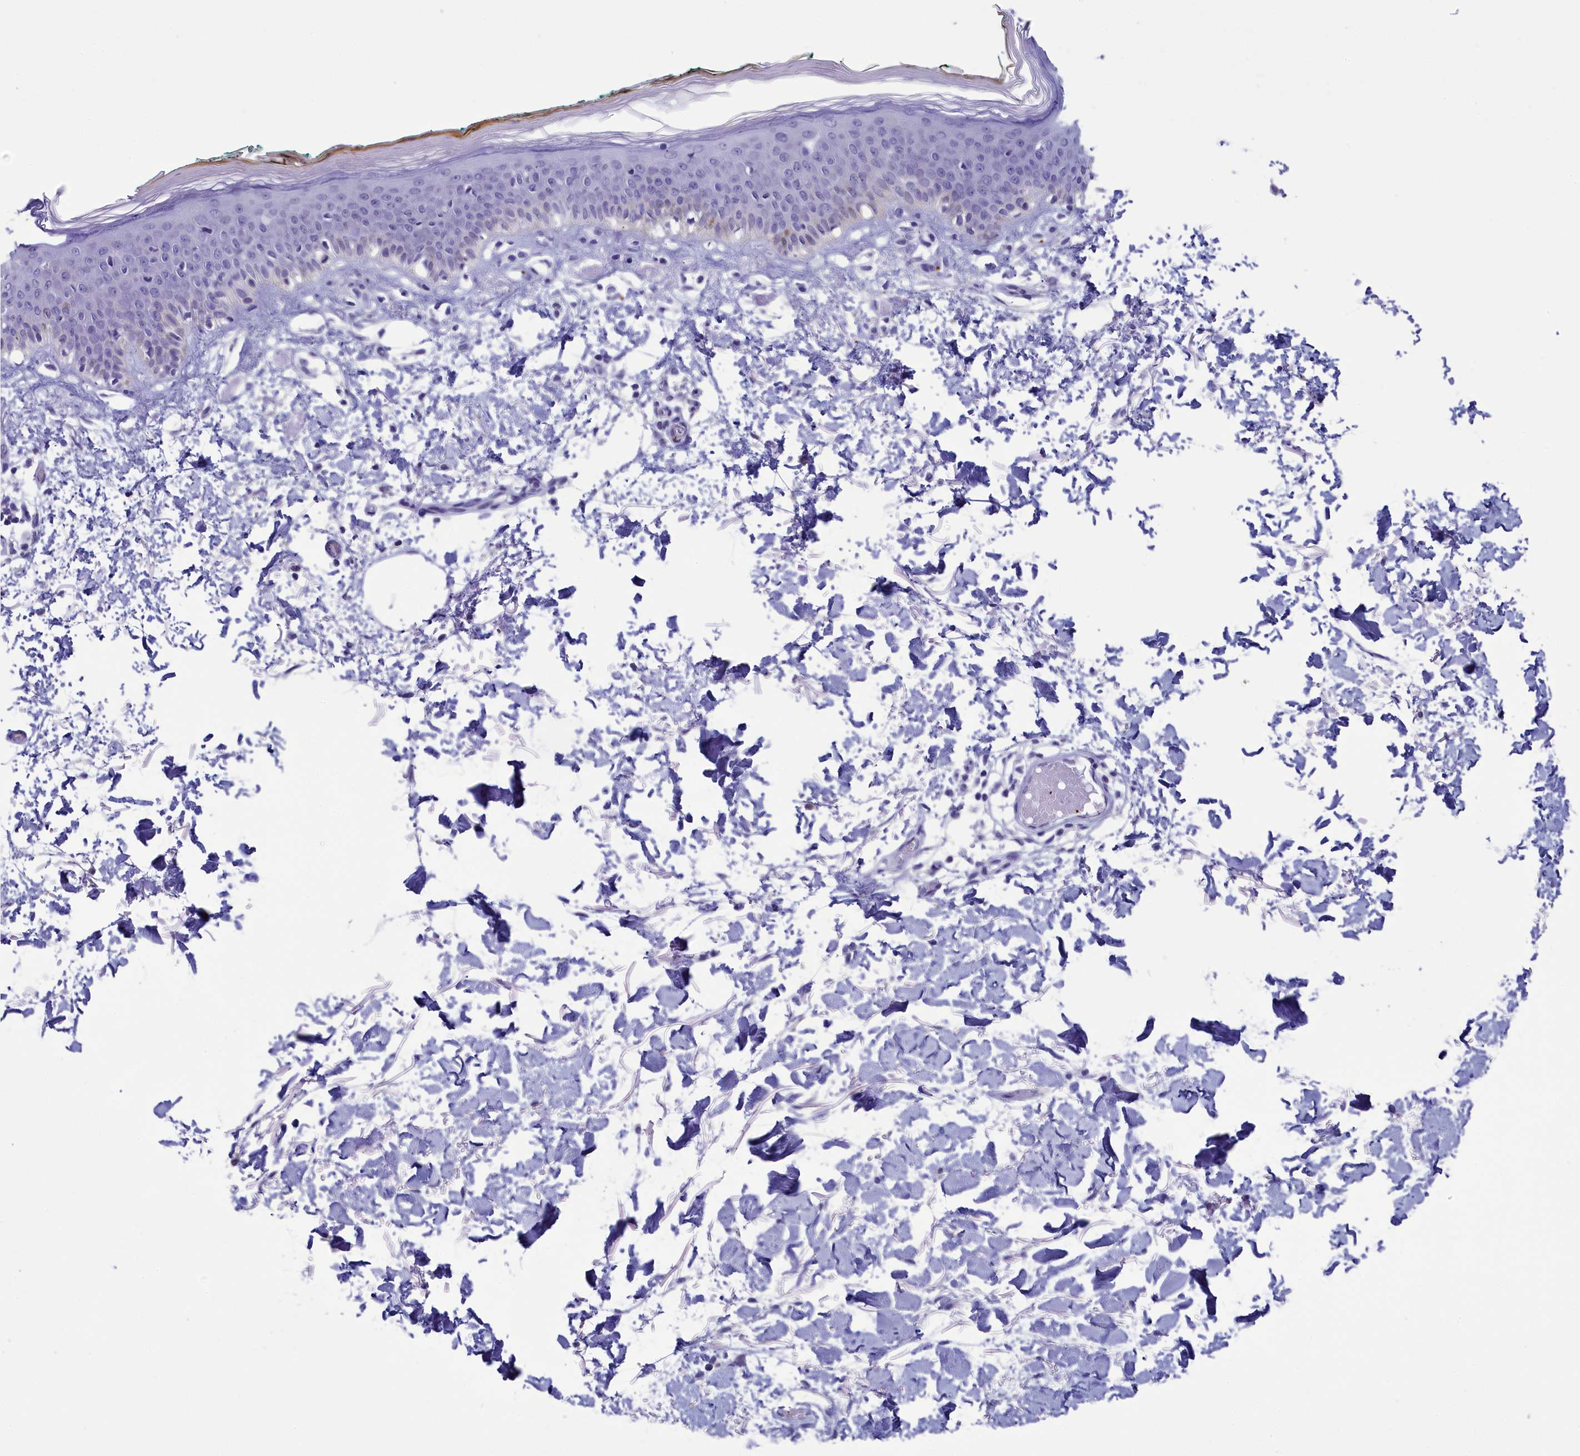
{"staining": {"intensity": "negative", "quantity": "none", "location": "none"}, "tissue": "skin", "cell_type": "Fibroblasts", "image_type": "normal", "snomed": [{"axis": "morphology", "description": "Normal tissue, NOS"}, {"axis": "topography", "description": "Skin"}], "caption": "Histopathology image shows no protein positivity in fibroblasts of normal skin.", "gene": "AIFM2", "patient": {"sex": "male", "age": 62}}